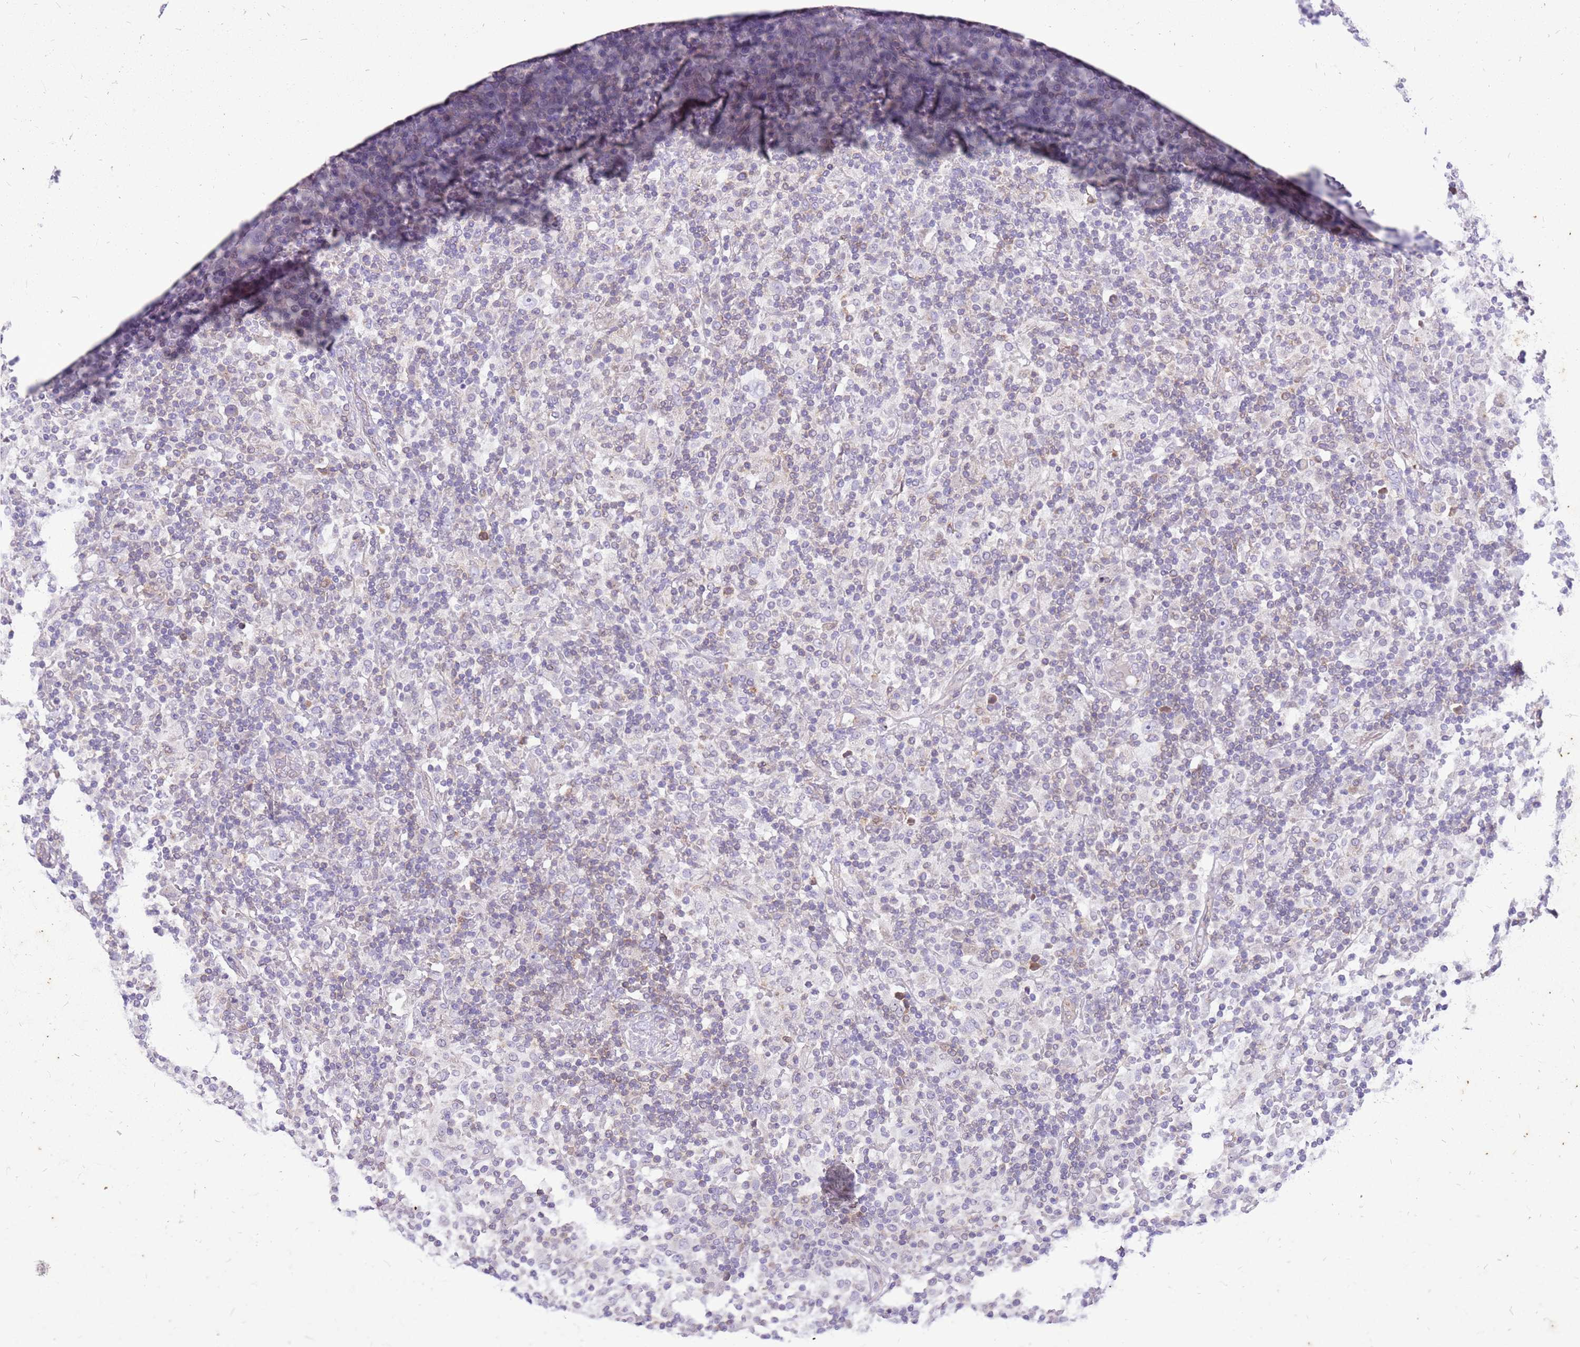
{"staining": {"intensity": "negative", "quantity": "none", "location": "none"}, "tissue": "lymphoma", "cell_type": "Tumor cells", "image_type": "cancer", "snomed": [{"axis": "morphology", "description": "Hodgkin's disease, NOS"}, {"axis": "topography", "description": "Lymph node"}], "caption": "Immunohistochemistry (IHC) micrograph of lymphoma stained for a protein (brown), which reveals no expression in tumor cells.", "gene": "WDR90", "patient": {"sex": "male", "age": 70}}